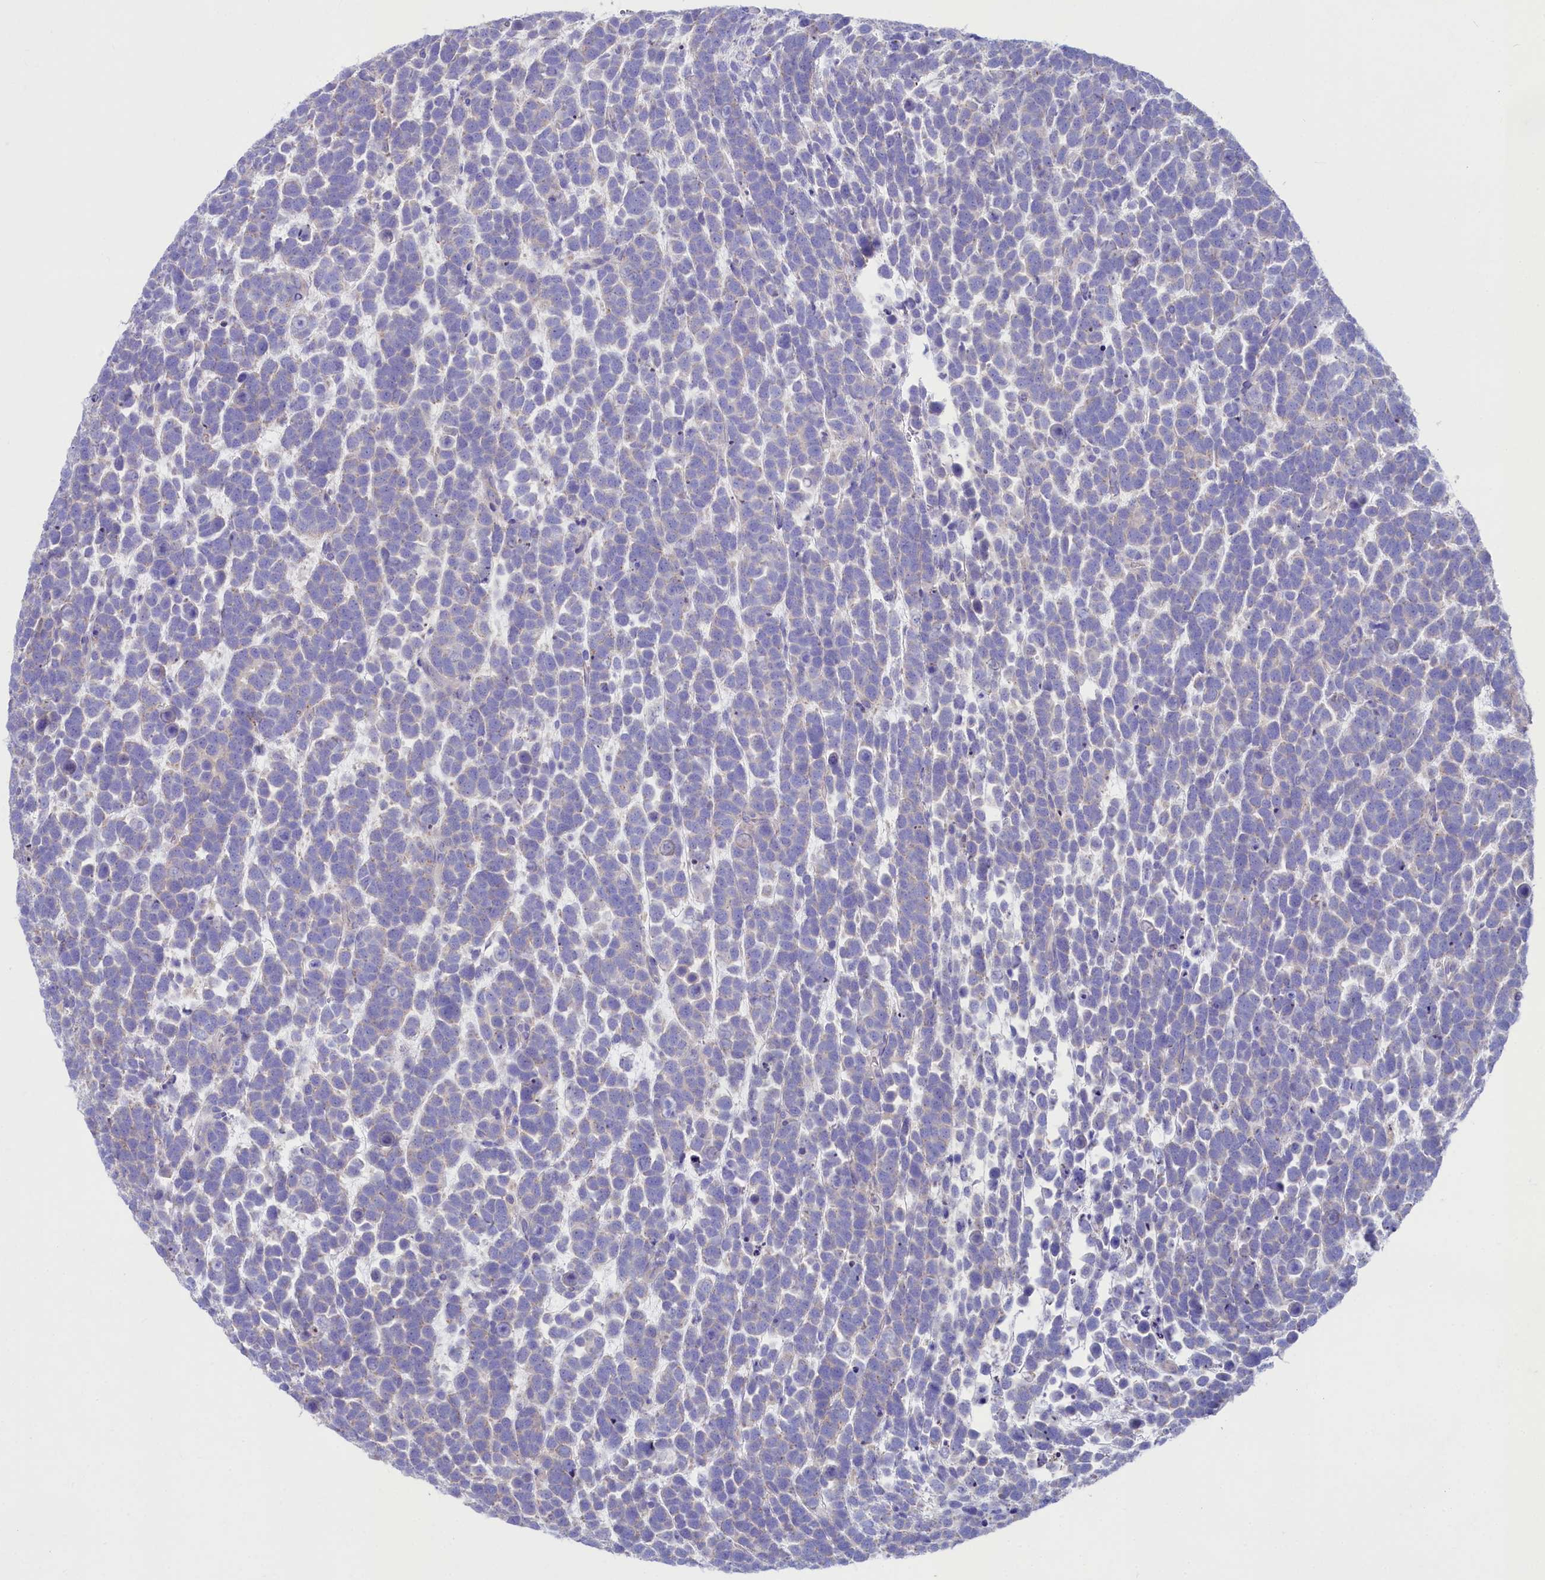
{"staining": {"intensity": "negative", "quantity": "none", "location": "none"}, "tissue": "urothelial cancer", "cell_type": "Tumor cells", "image_type": "cancer", "snomed": [{"axis": "morphology", "description": "Urothelial carcinoma, High grade"}, {"axis": "topography", "description": "Urinary bladder"}], "caption": "Immunohistochemistry of human urothelial cancer shows no positivity in tumor cells. (Stains: DAB IHC with hematoxylin counter stain, Microscopy: brightfield microscopy at high magnification).", "gene": "VPS26B", "patient": {"sex": "female", "age": 82}}